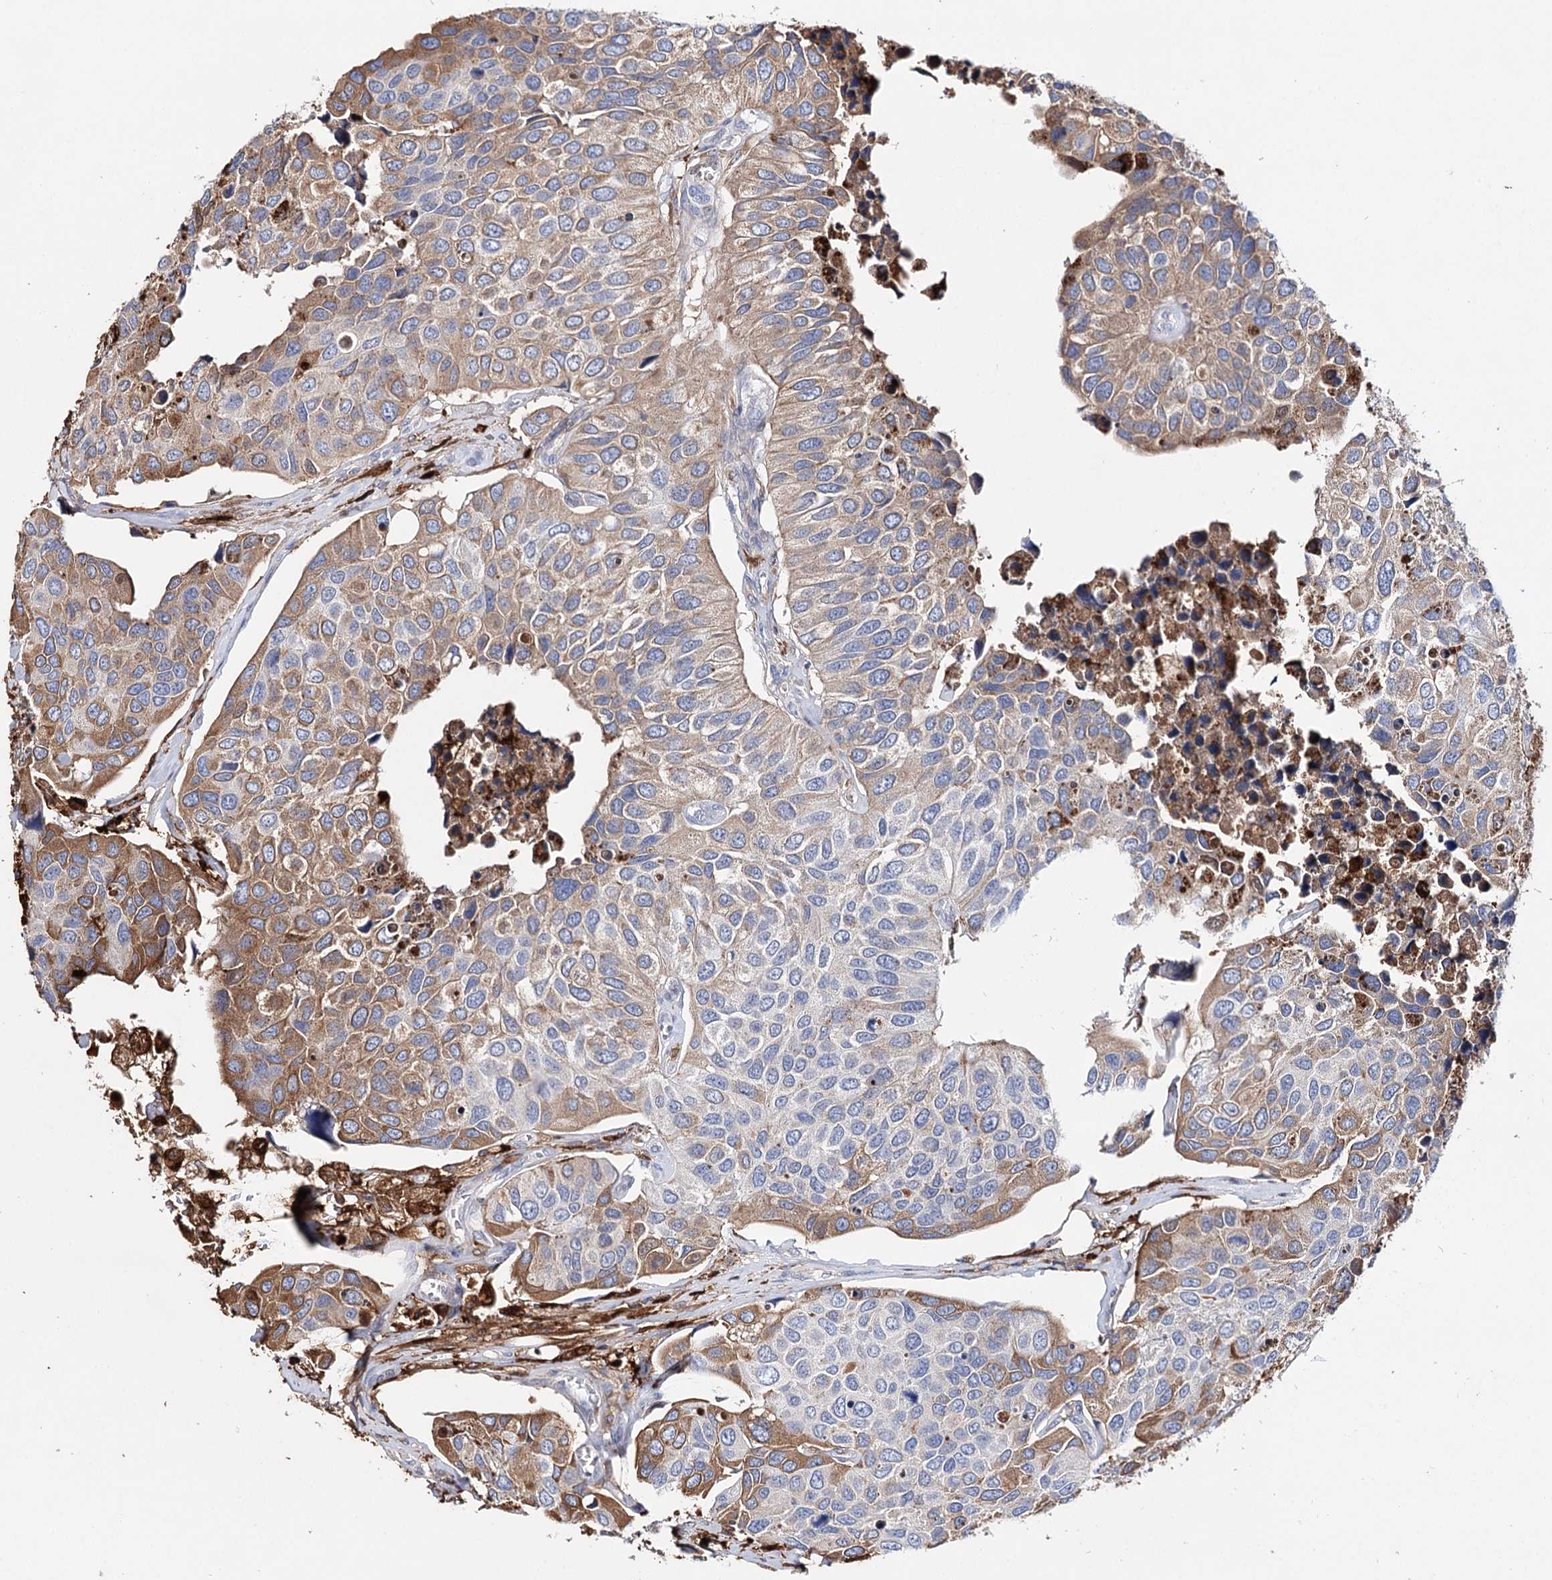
{"staining": {"intensity": "strong", "quantity": "<25%", "location": "cytoplasmic/membranous"}, "tissue": "urothelial cancer", "cell_type": "Tumor cells", "image_type": "cancer", "snomed": [{"axis": "morphology", "description": "Urothelial carcinoma, High grade"}, {"axis": "topography", "description": "Urinary bladder"}], "caption": "Immunohistochemistry (IHC) (DAB) staining of high-grade urothelial carcinoma displays strong cytoplasmic/membranous protein staining in about <25% of tumor cells. The protein is stained brown, and the nuclei are stained in blue (DAB (3,3'-diaminobenzidine) IHC with brightfield microscopy, high magnification).", "gene": "CFAP46", "patient": {"sex": "male", "age": 74}}